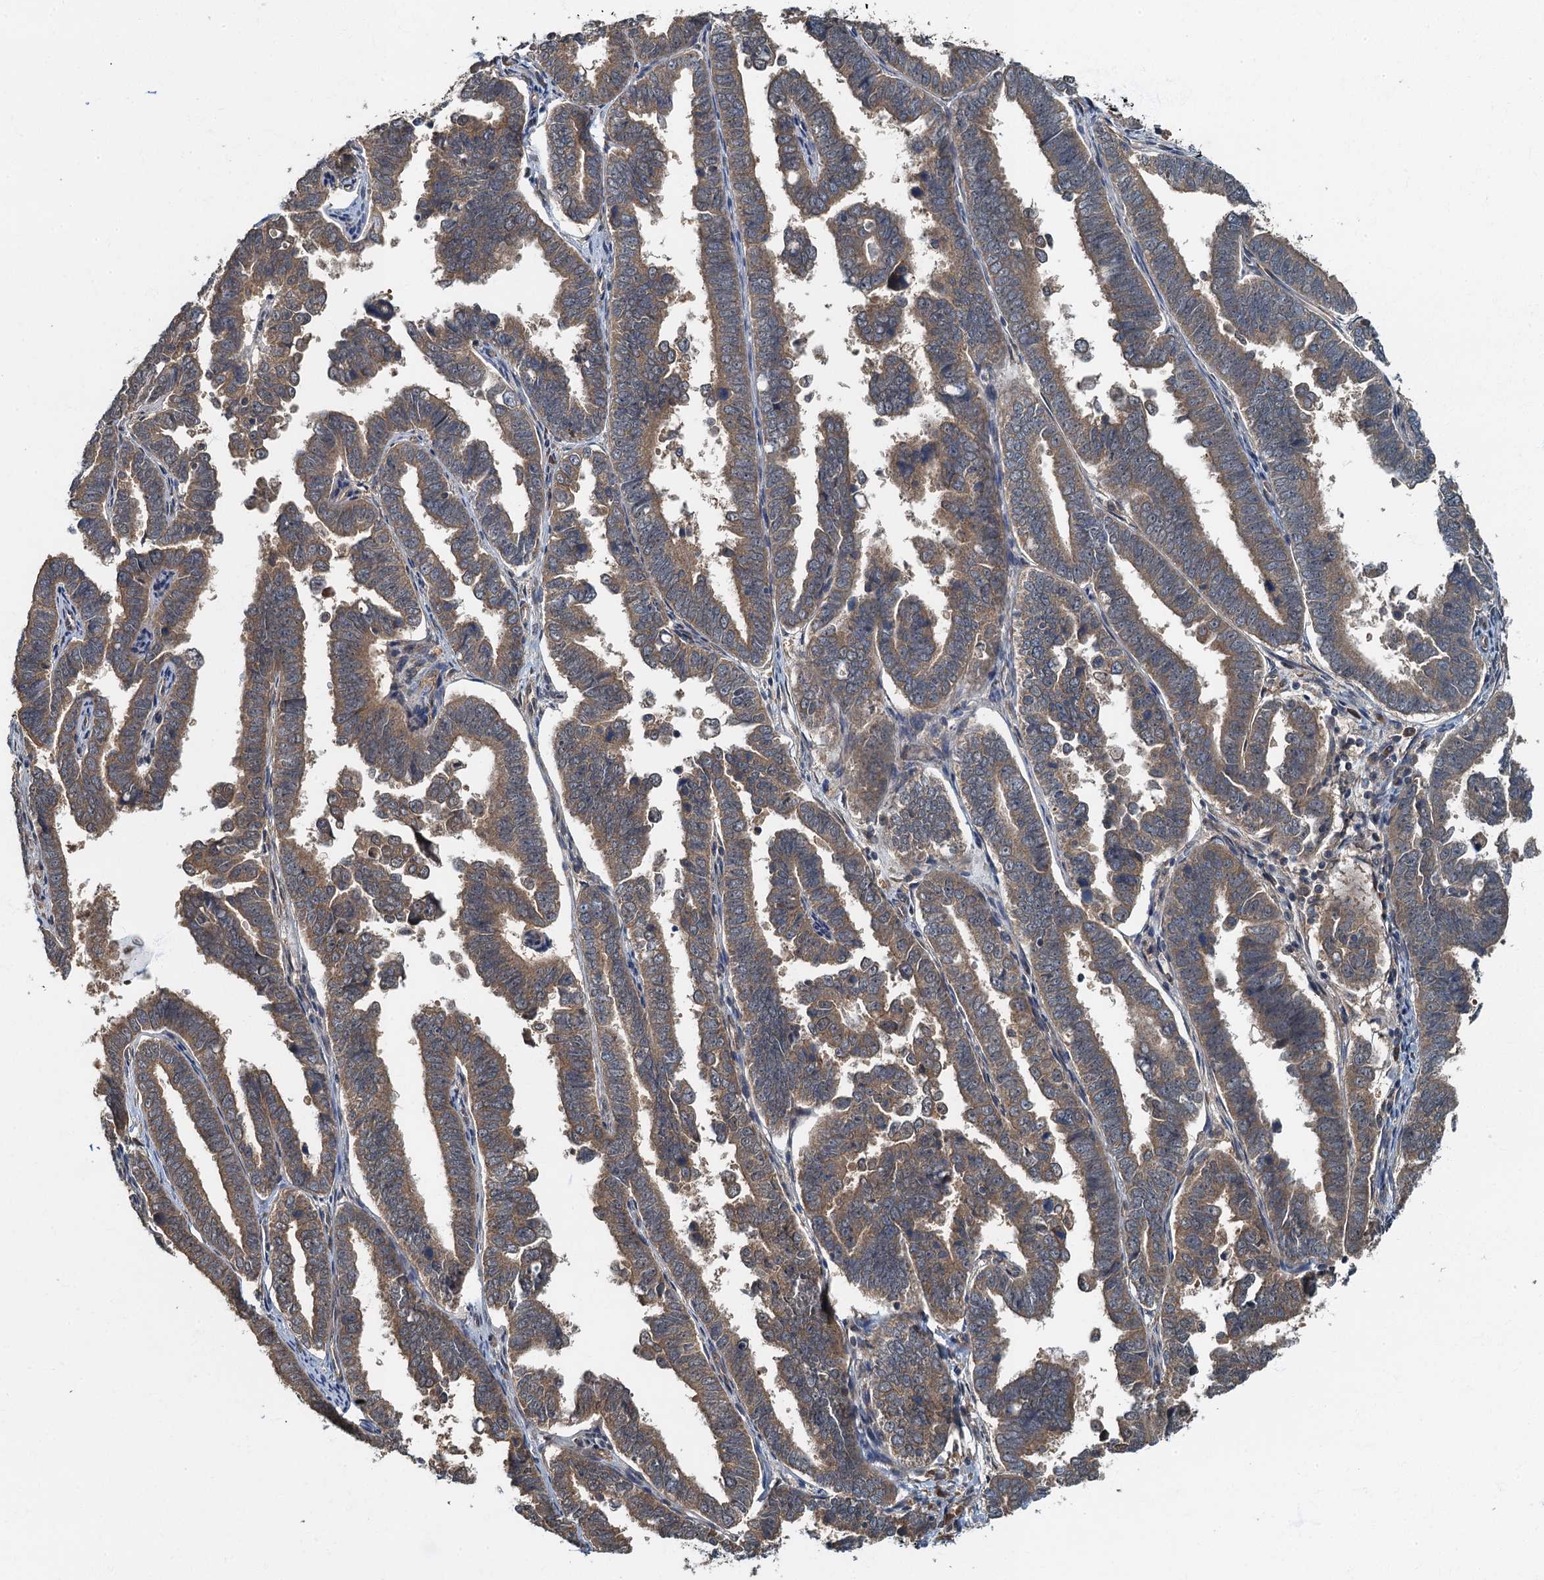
{"staining": {"intensity": "moderate", "quantity": ">75%", "location": "cytoplasmic/membranous"}, "tissue": "endometrial cancer", "cell_type": "Tumor cells", "image_type": "cancer", "snomed": [{"axis": "morphology", "description": "Adenocarcinoma, NOS"}, {"axis": "topography", "description": "Endometrium"}], "caption": "A medium amount of moderate cytoplasmic/membranous staining is appreciated in about >75% of tumor cells in endometrial cancer (adenocarcinoma) tissue.", "gene": "TBCK", "patient": {"sex": "female", "age": 75}}